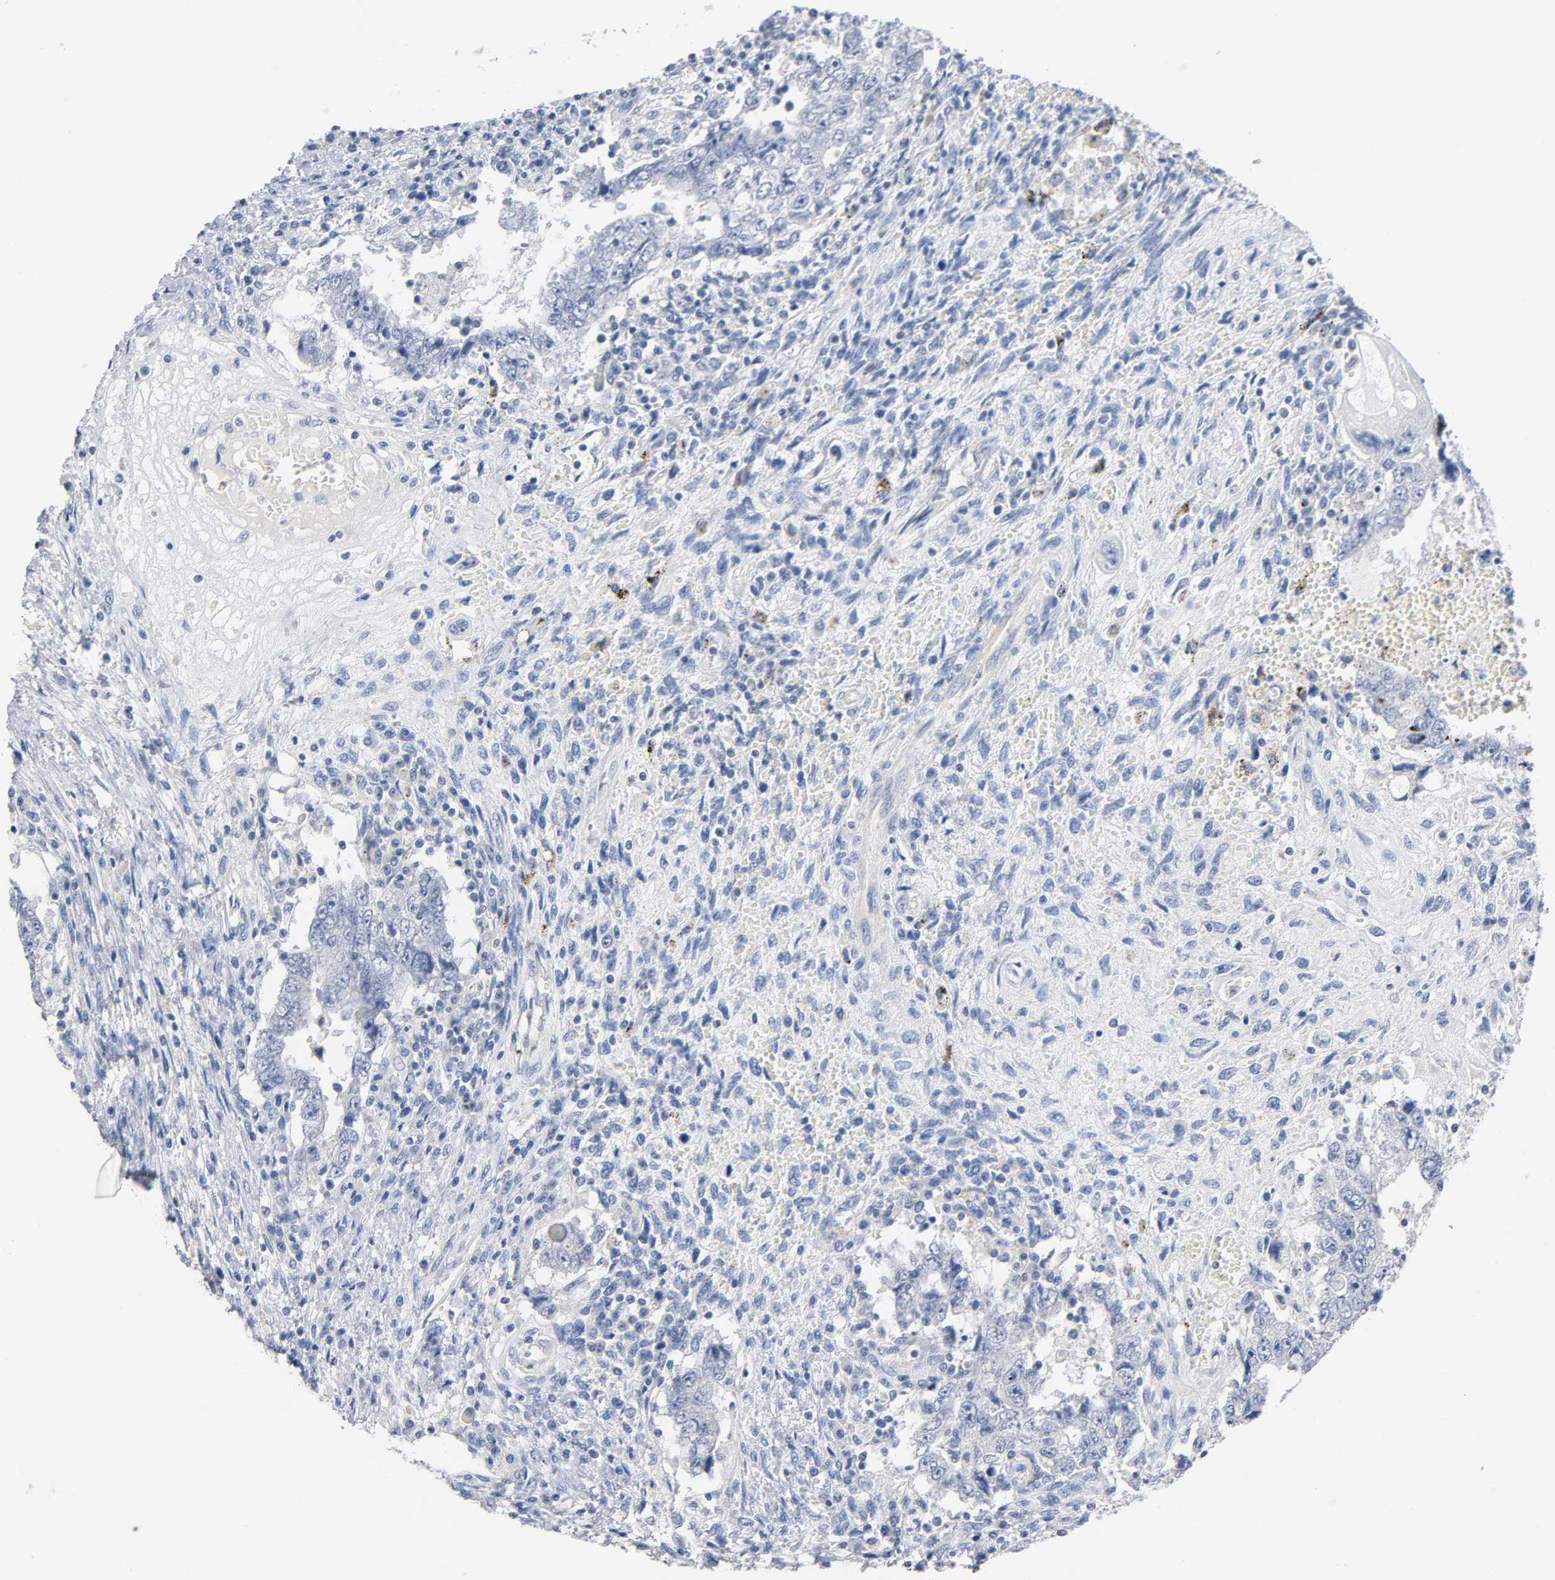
{"staining": {"intensity": "negative", "quantity": "none", "location": "none"}, "tissue": "testis cancer", "cell_type": "Tumor cells", "image_type": "cancer", "snomed": [{"axis": "morphology", "description": "Carcinoma, Embryonal, NOS"}, {"axis": "topography", "description": "Testis"}], "caption": "Human testis cancer stained for a protein using immunohistochemistry (IHC) exhibits no expression in tumor cells.", "gene": "MALT1", "patient": {"sex": "male", "age": 26}}